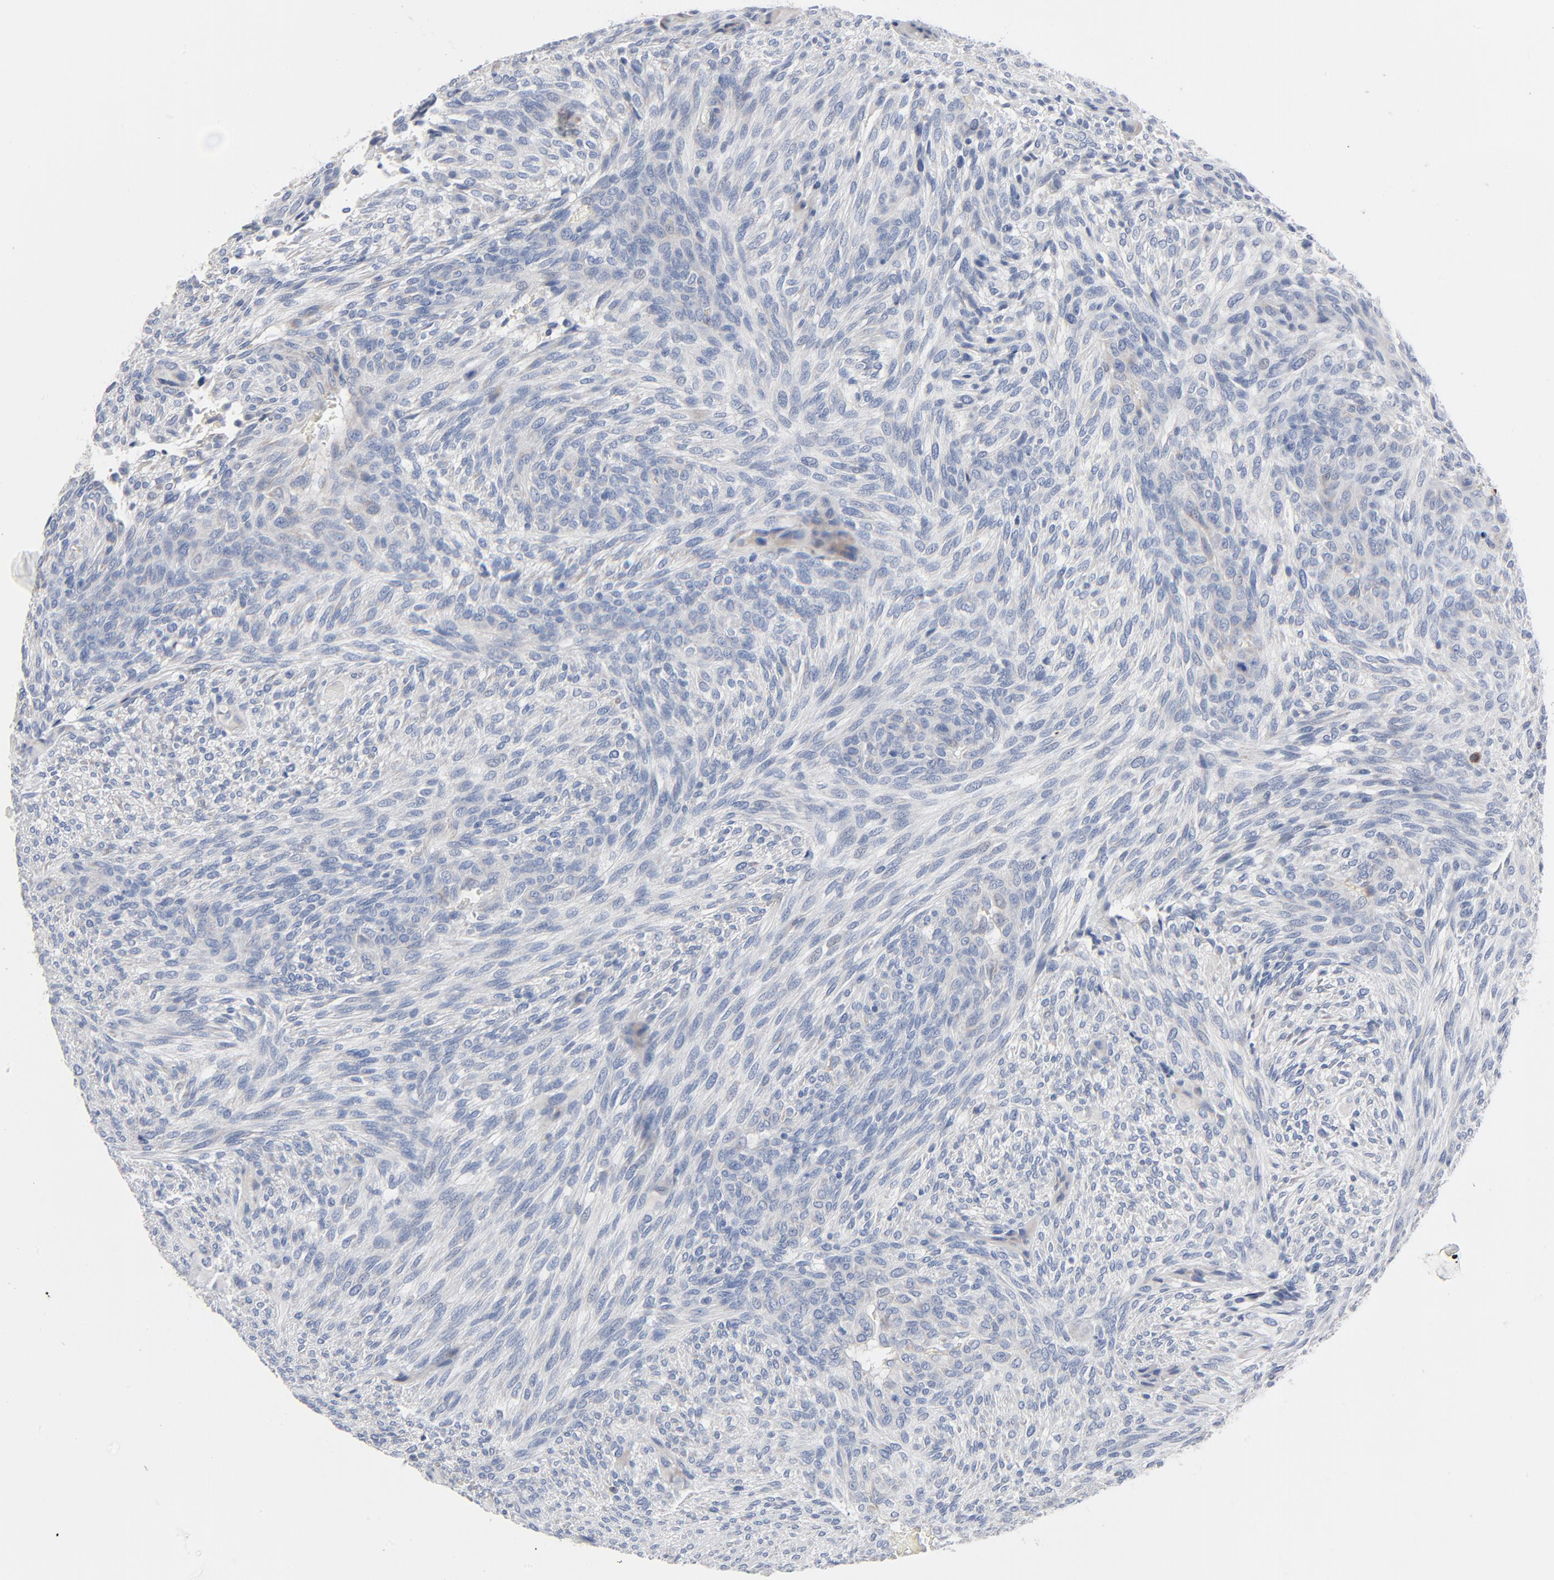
{"staining": {"intensity": "negative", "quantity": "none", "location": "none"}, "tissue": "glioma", "cell_type": "Tumor cells", "image_type": "cancer", "snomed": [{"axis": "morphology", "description": "Glioma, malignant, High grade"}, {"axis": "topography", "description": "Cerebral cortex"}], "caption": "A high-resolution micrograph shows immunohistochemistry (IHC) staining of malignant glioma (high-grade), which demonstrates no significant expression in tumor cells.", "gene": "GZMB", "patient": {"sex": "female", "age": 55}}